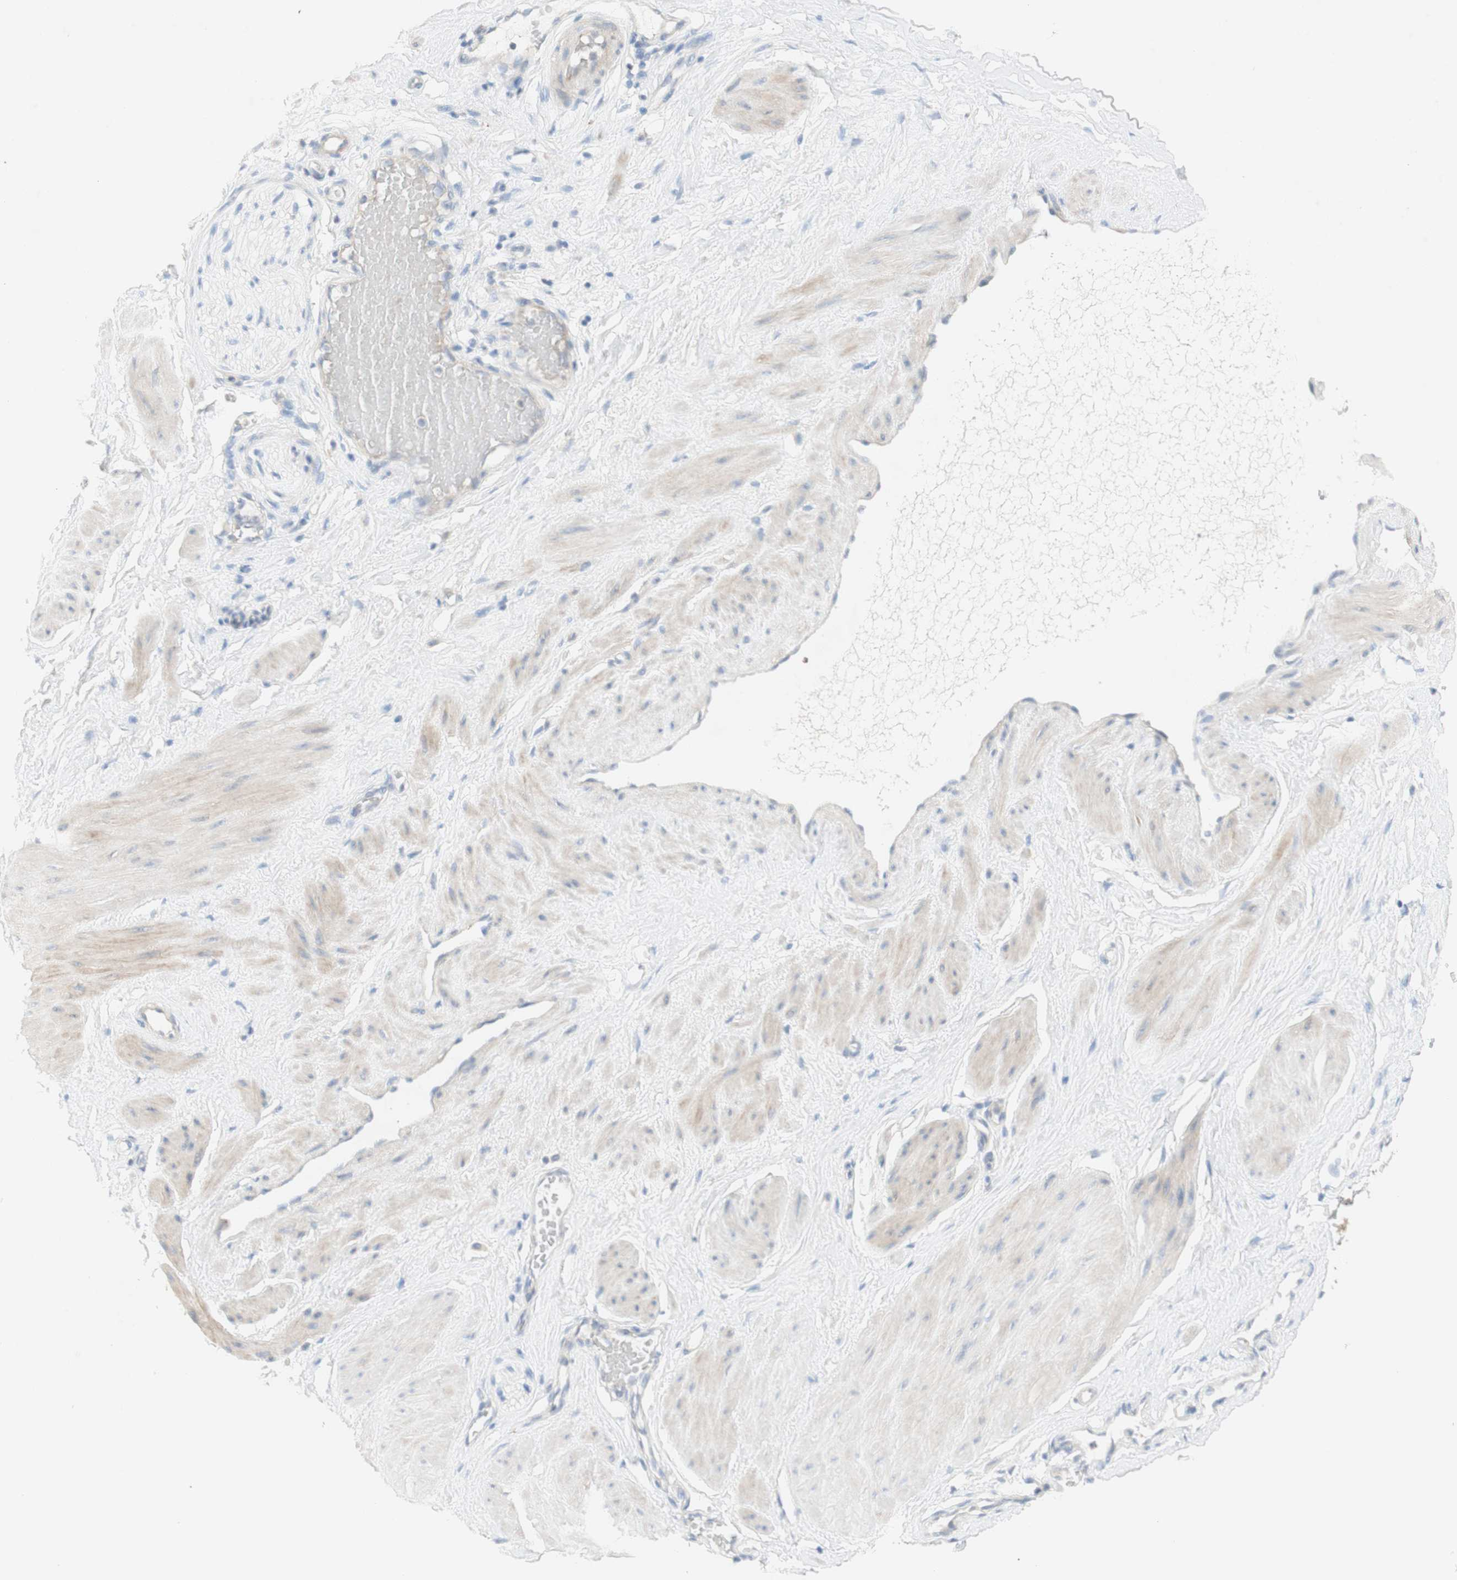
{"staining": {"intensity": "negative", "quantity": "none", "location": "none"}, "tissue": "adipose tissue", "cell_type": "Adipocytes", "image_type": "normal", "snomed": [{"axis": "morphology", "description": "Normal tissue, NOS"}, {"axis": "topography", "description": "Soft tissue"}, {"axis": "topography", "description": "Vascular tissue"}], "caption": "DAB immunohistochemical staining of benign adipose tissue shows no significant expression in adipocytes. The staining was performed using DAB (3,3'-diaminobenzidine) to visualize the protein expression in brown, while the nuclei were stained in blue with hematoxylin (Magnification: 20x).", "gene": "MANEA", "patient": {"sex": "female", "age": 35}}